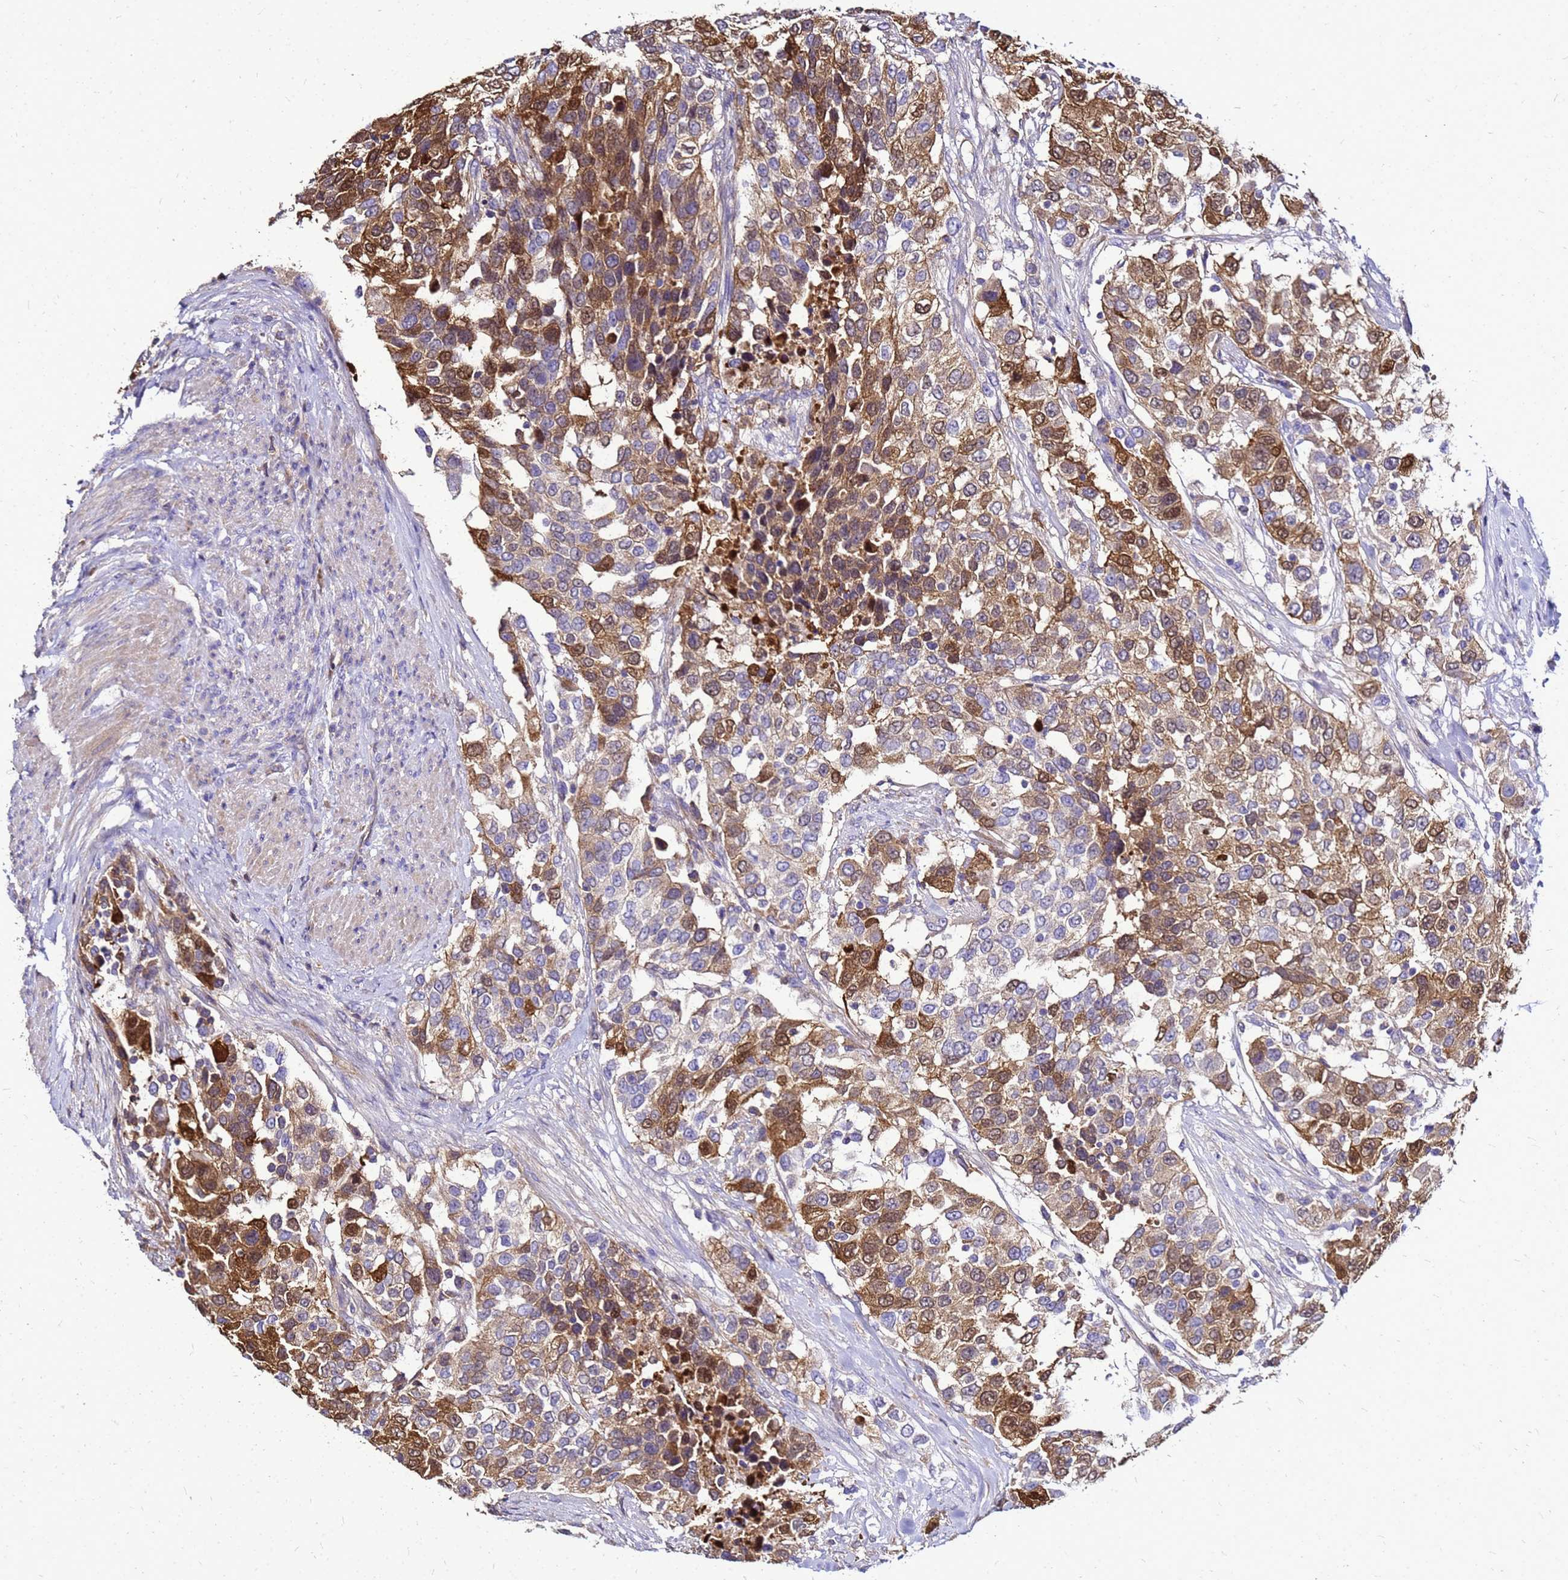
{"staining": {"intensity": "moderate", "quantity": "25%-75%", "location": "cytoplasmic/membranous,nuclear"}, "tissue": "urothelial cancer", "cell_type": "Tumor cells", "image_type": "cancer", "snomed": [{"axis": "morphology", "description": "Urothelial carcinoma, High grade"}, {"axis": "topography", "description": "Urinary bladder"}], "caption": "This micrograph shows urothelial carcinoma (high-grade) stained with IHC to label a protein in brown. The cytoplasmic/membranous and nuclear of tumor cells show moderate positivity for the protein. Nuclei are counter-stained blue.", "gene": "S100A2", "patient": {"sex": "female", "age": 80}}